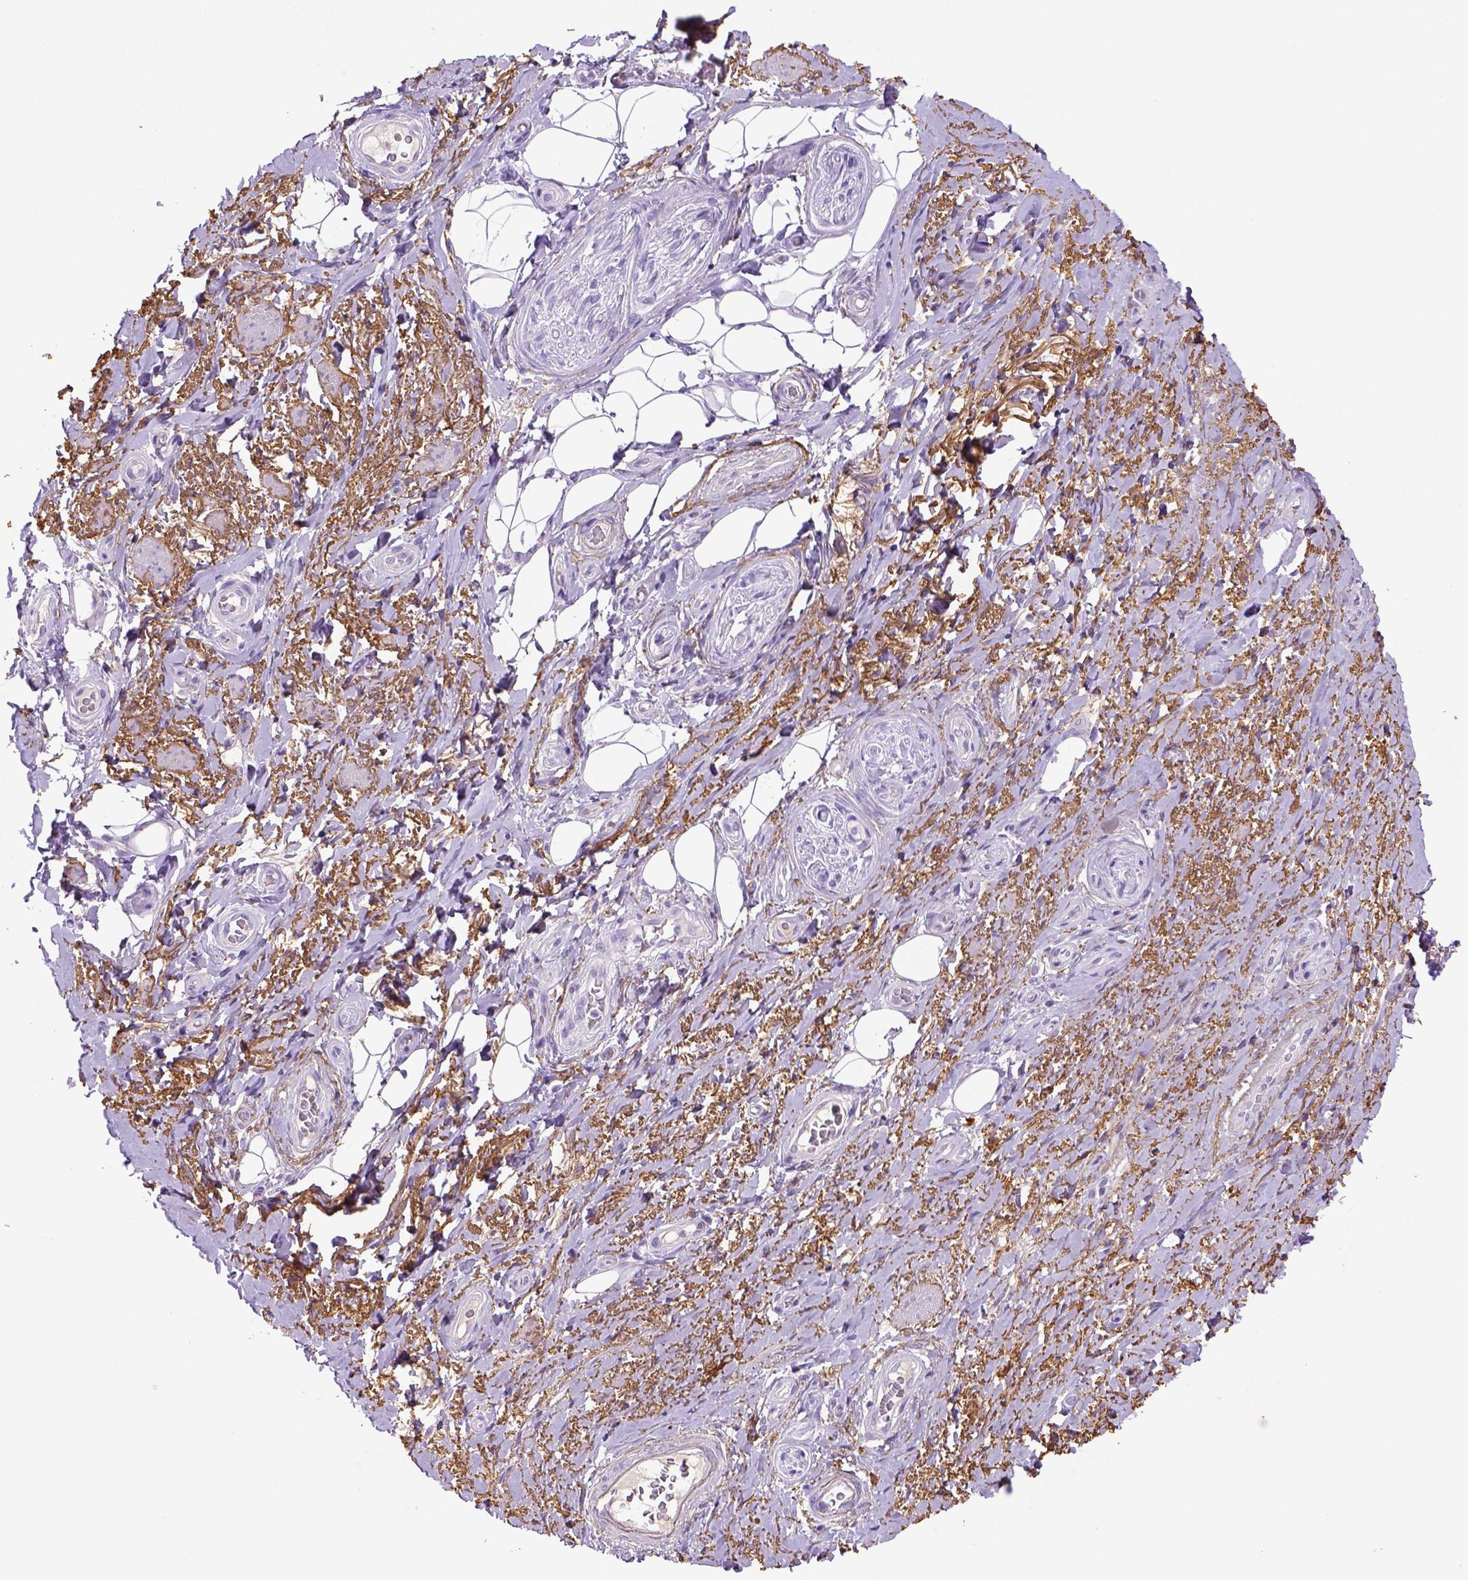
{"staining": {"intensity": "negative", "quantity": "none", "location": "none"}, "tissue": "adipose tissue", "cell_type": "Adipocytes", "image_type": "normal", "snomed": [{"axis": "morphology", "description": "Normal tissue, NOS"}, {"axis": "topography", "description": "Anal"}, {"axis": "topography", "description": "Peripheral nerve tissue"}], "caption": "The image reveals no significant staining in adipocytes of adipose tissue. Nuclei are stained in blue.", "gene": "SIRPD", "patient": {"sex": "male", "age": 53}}